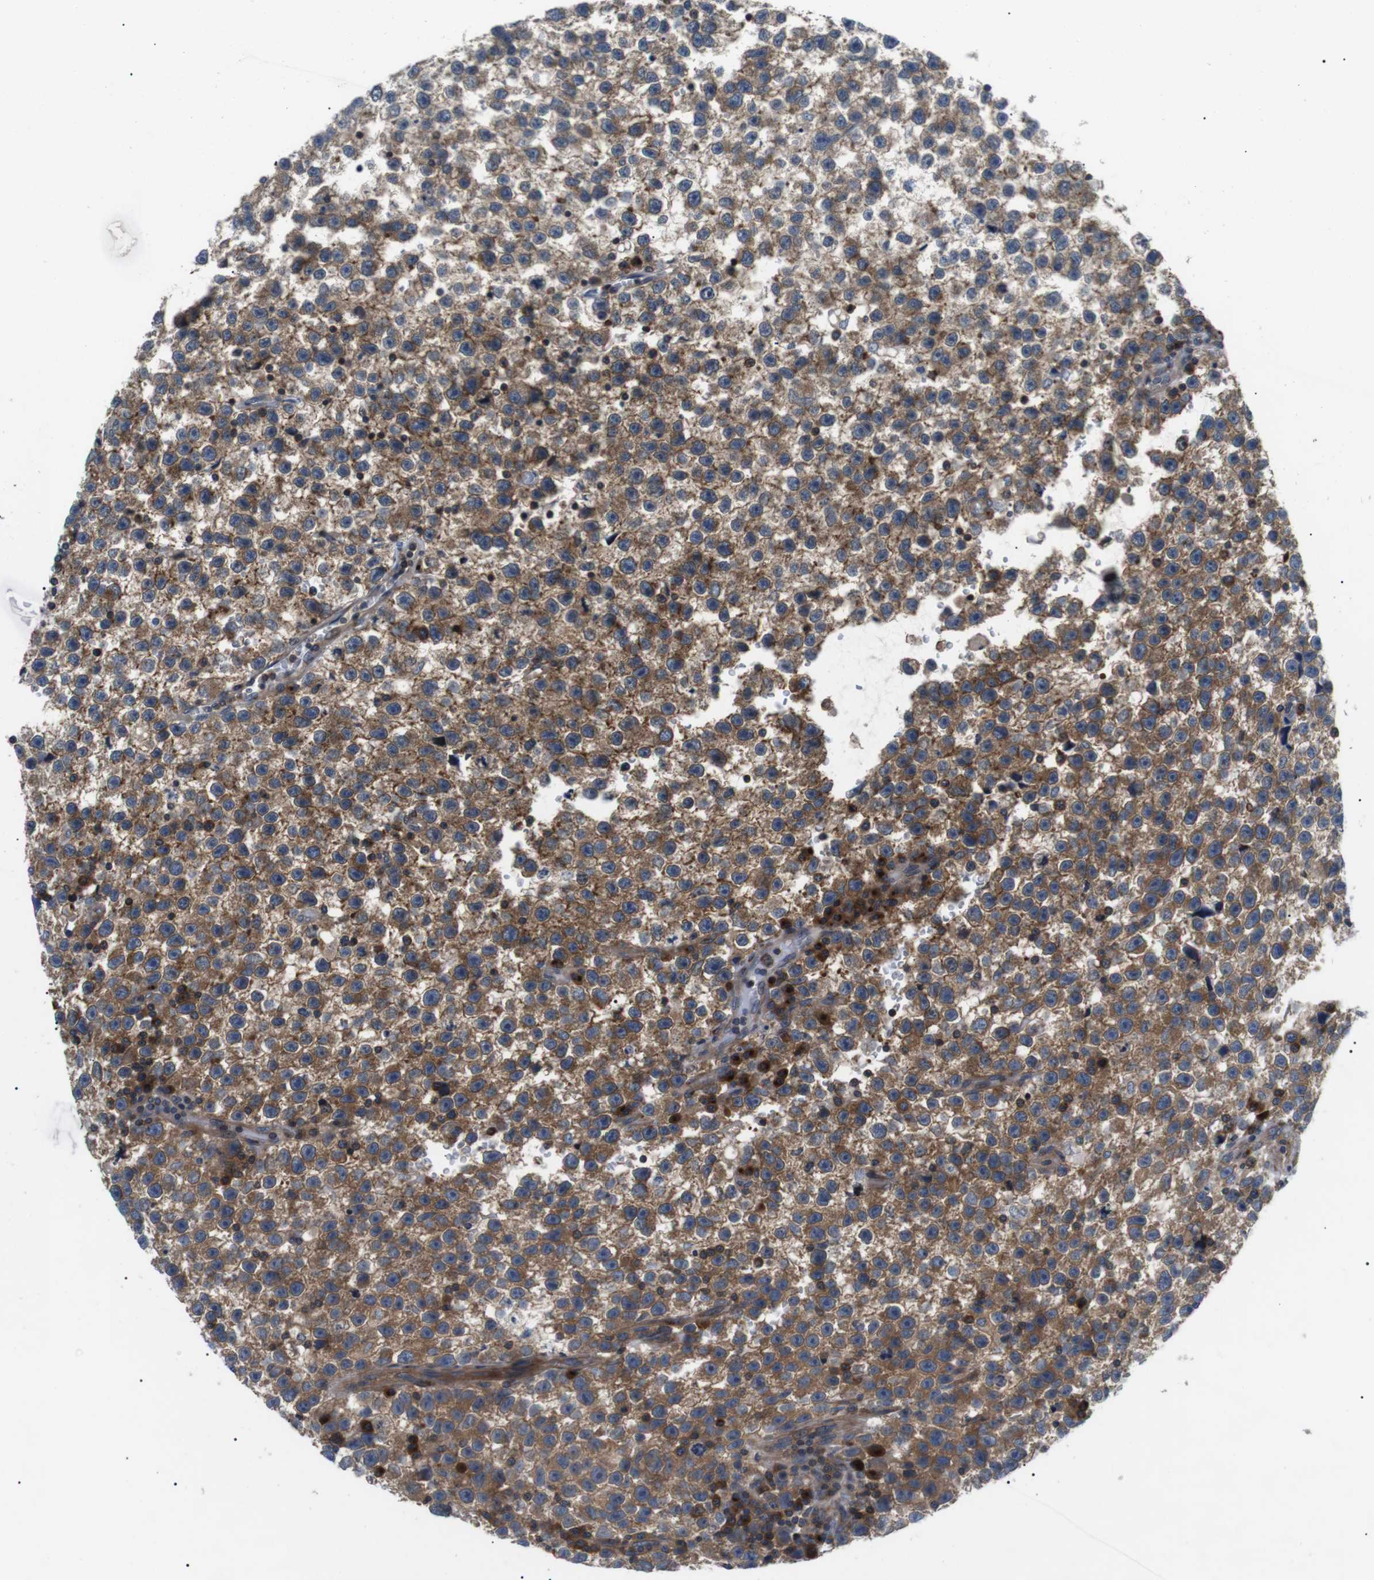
{"staining": {"intensity": "moderate", "quantity": ">75%", "location": "cytoplasmic/membranous"}, "tissue": "testis cancer", "cell_type": "Tumor cells", "image_type": "cancer", "snomed": [{"axis": "morphology", "description": "Seminoma, NOS"}, {"axis": "topography", "description": "Testis"}], "caption": "Protein staining of testis cancer (seminoma) tissue shows moderate cytoplasmic/membranous positivity in about >75% of tumor cells.", "gene": "DIPK1A", "patient": {"sex": "male", "age": 33}}